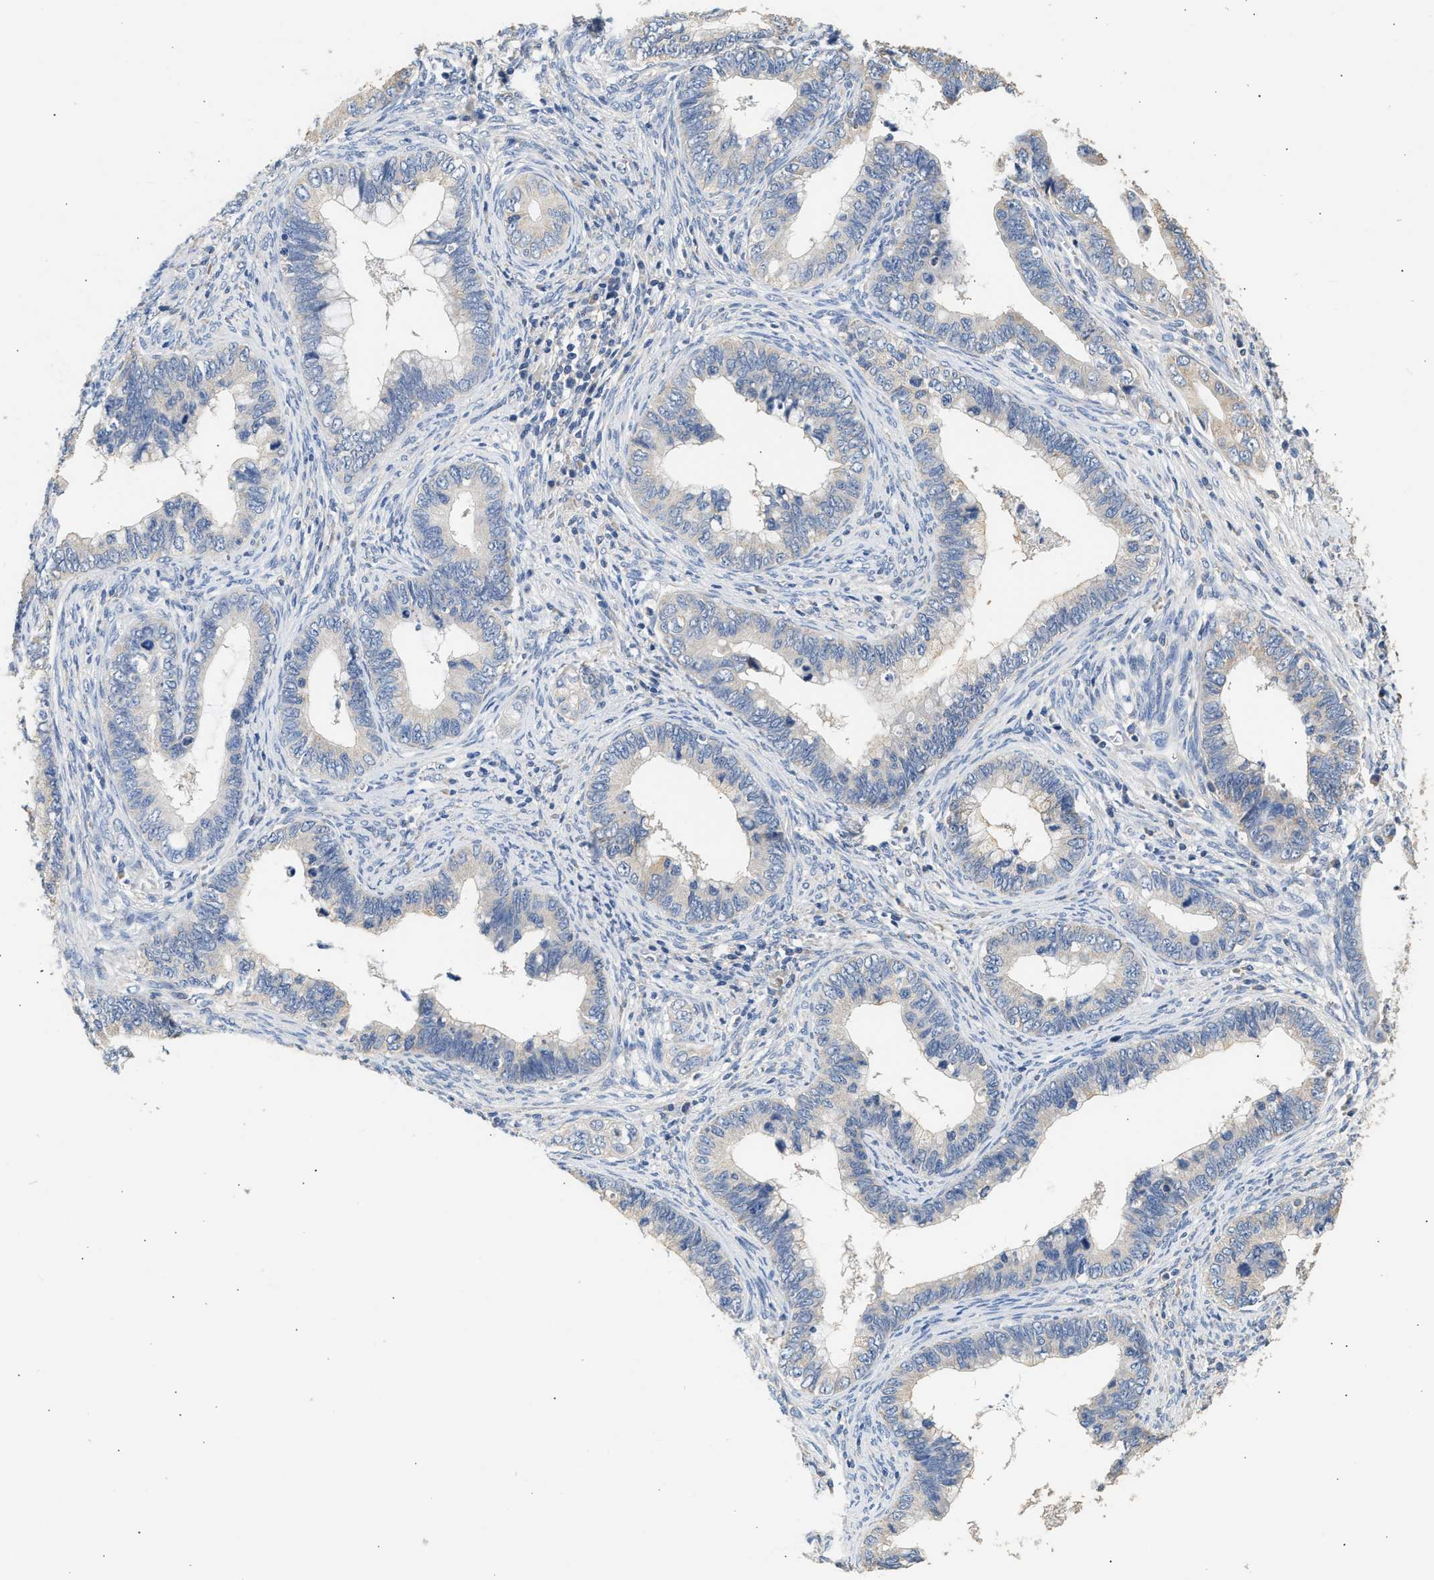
{"staining": {"intensity": "negative", "quantity": "none", "location": "none"}, "tissue": "cervical cancer", "cell_type": "Tumor cells", "image_type": "cancer", "snomed": [{"axis": "morphology", "description": "Adenocarcinoma, NOS"}, {"axis": "topography", "description": "Cervix"}], "caption": "This is an immunohistochemistry (IHC) image of cervical cancer (adenocarcinoma). There is no positivity in tumor cells.", "gene": "WDR31", "patient": {"sex": "female", "age": 44}}